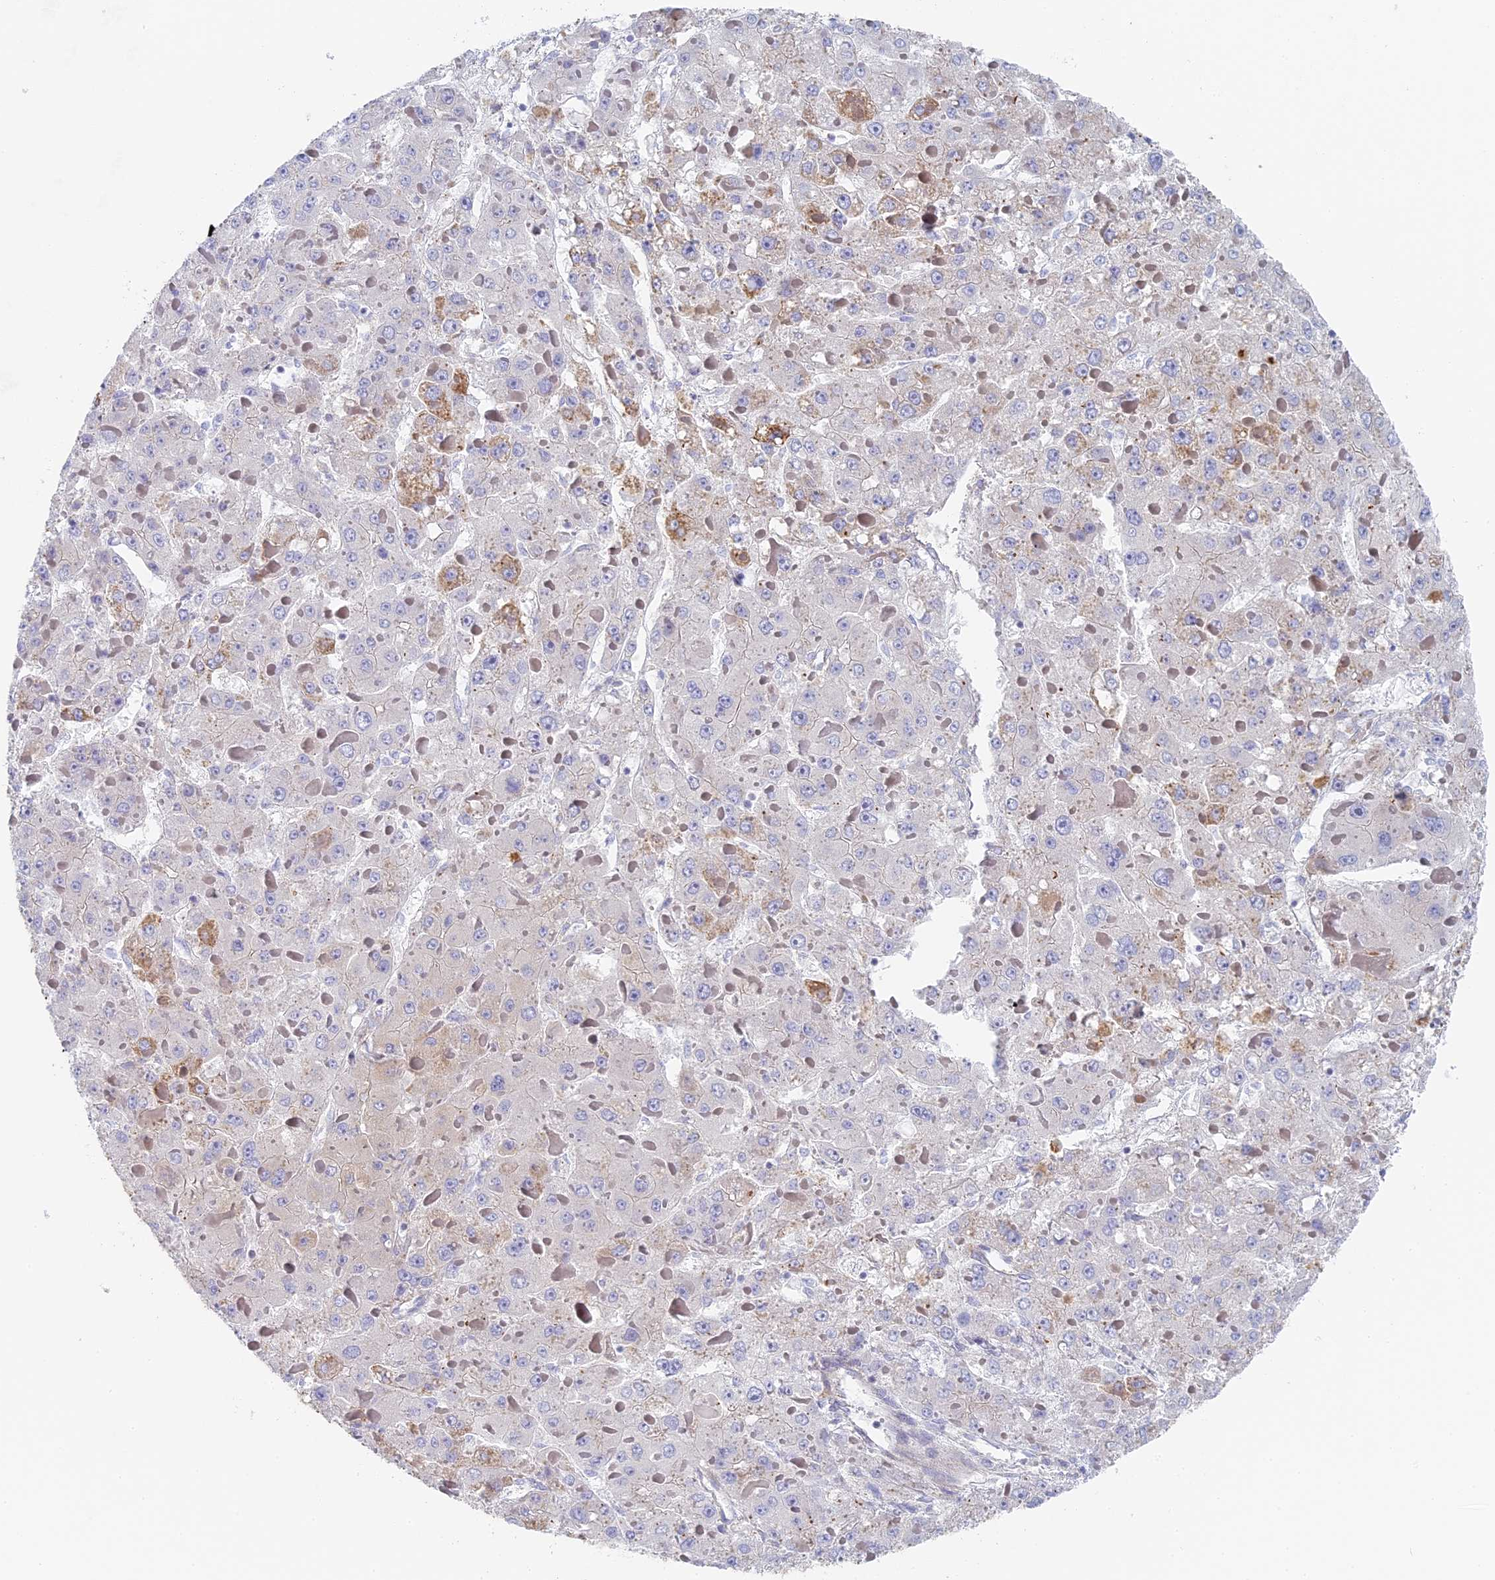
{"staining": {"intensity": "negative", "quantity": "none", "location": "none"}, "tissue": "liver cancer", "cell_type": "Tumor cells", "image_type": "cancer", "snomed": [{"axis": "morphology", "description": "Carcinoma, Hepatocellular, NOS"}, {"axis": "topography", "description": "Liver"}], "caption": "Immunohistochemical staining of liver cancer (hepatocellular carcinoma) displays no significant expression in tumor cells.", "gene": "DDA1", "patient": {"sex": "female", "age": 73}}